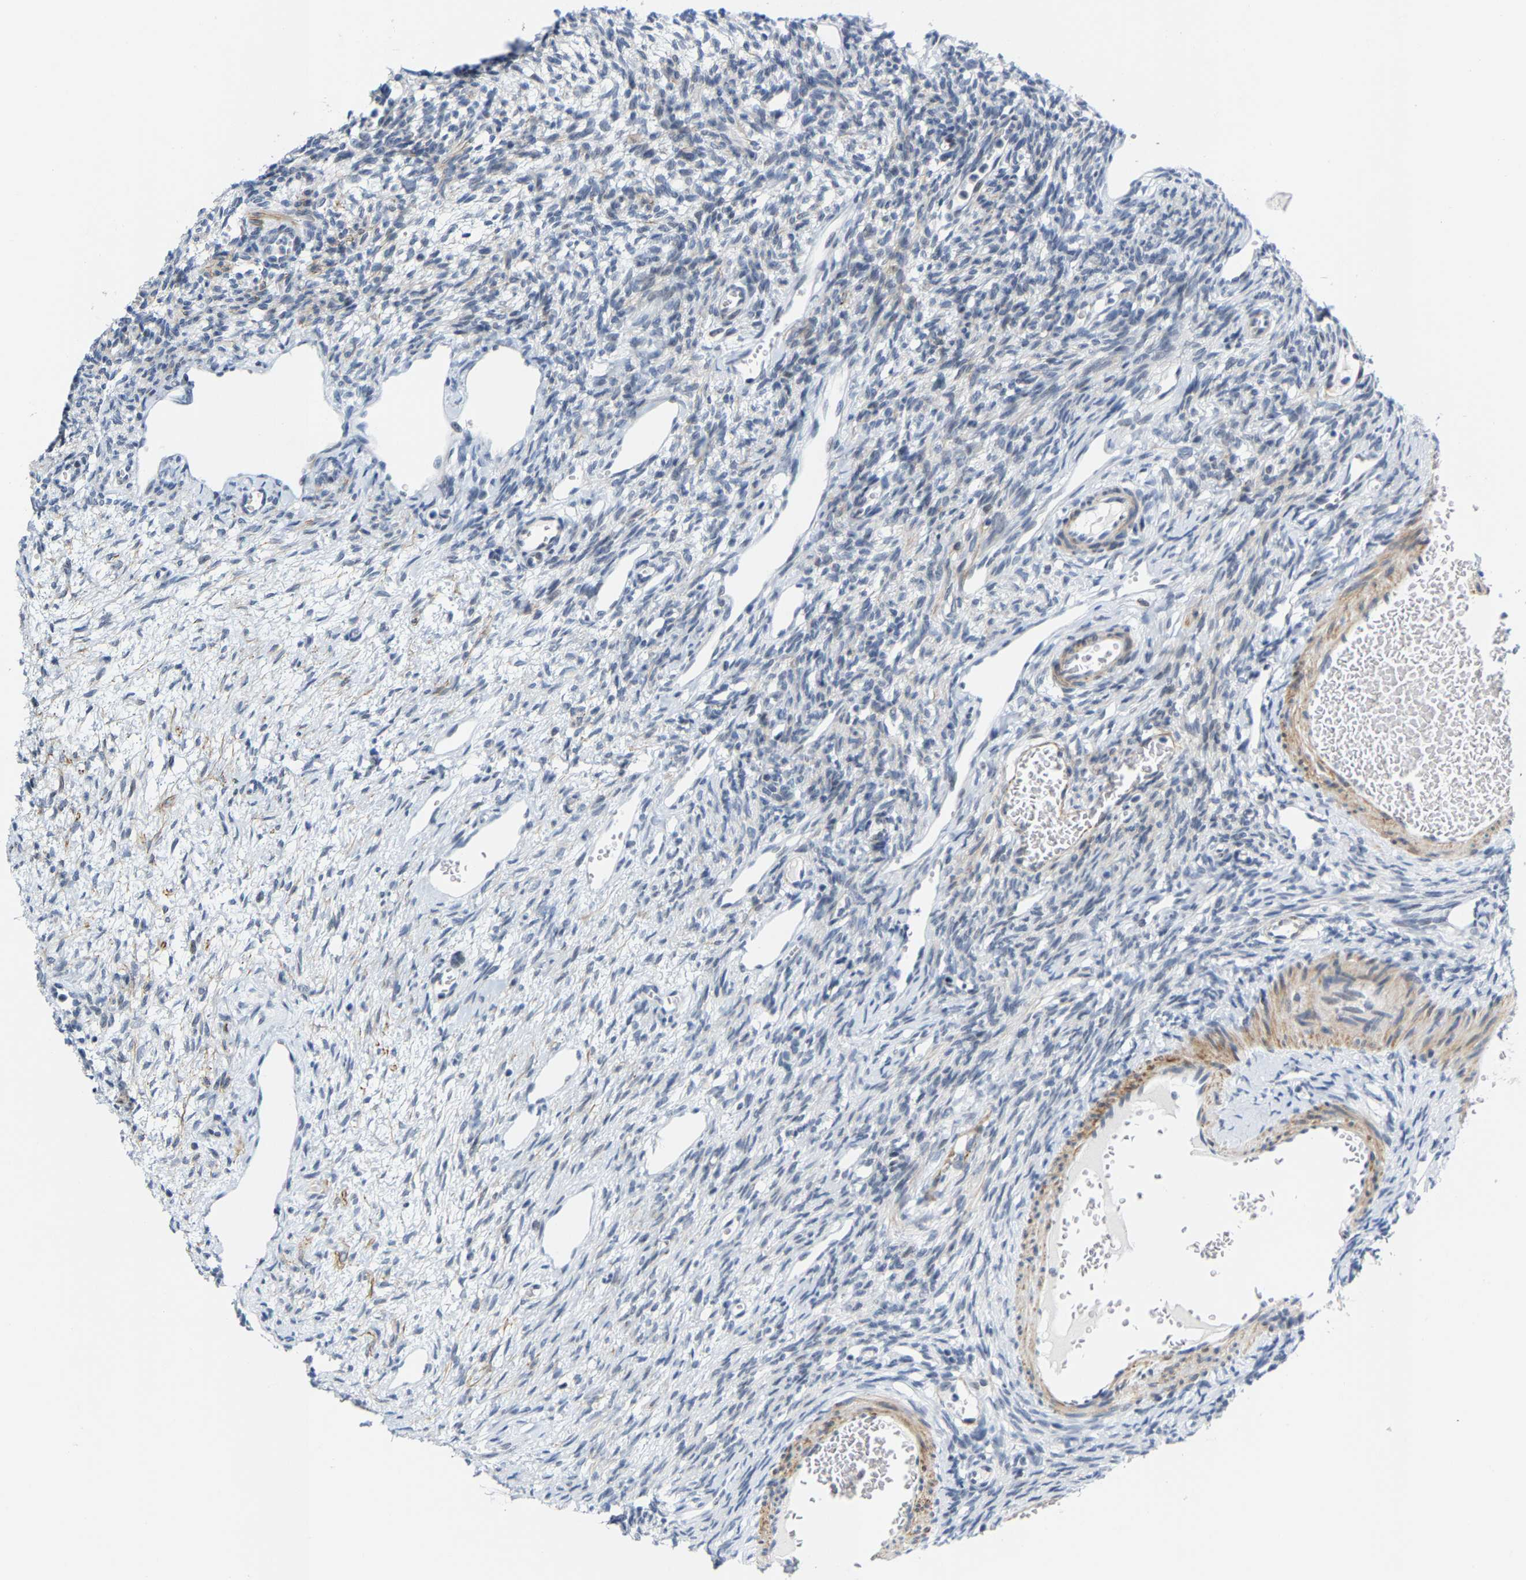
{"staining": {"intensity": "negative", "quantity": "none", "location": "none"}, "tissue": "ovary", "cell_type": "Ovarian stroma cells", "image_type": "normal", "snomed": [{"axis": "morphology", "description": "Normal tissue, NOS"}, {"axis": "topography", "description": "Ovary"}], "caption": "Immunohistochemistry micrograph of benign ovary: ovary stained with DAB exhibits no significant protein expression in ovarian stroma cells.", "gene": "FAM180A", "patient": {"sex": "female", "age": 33}}